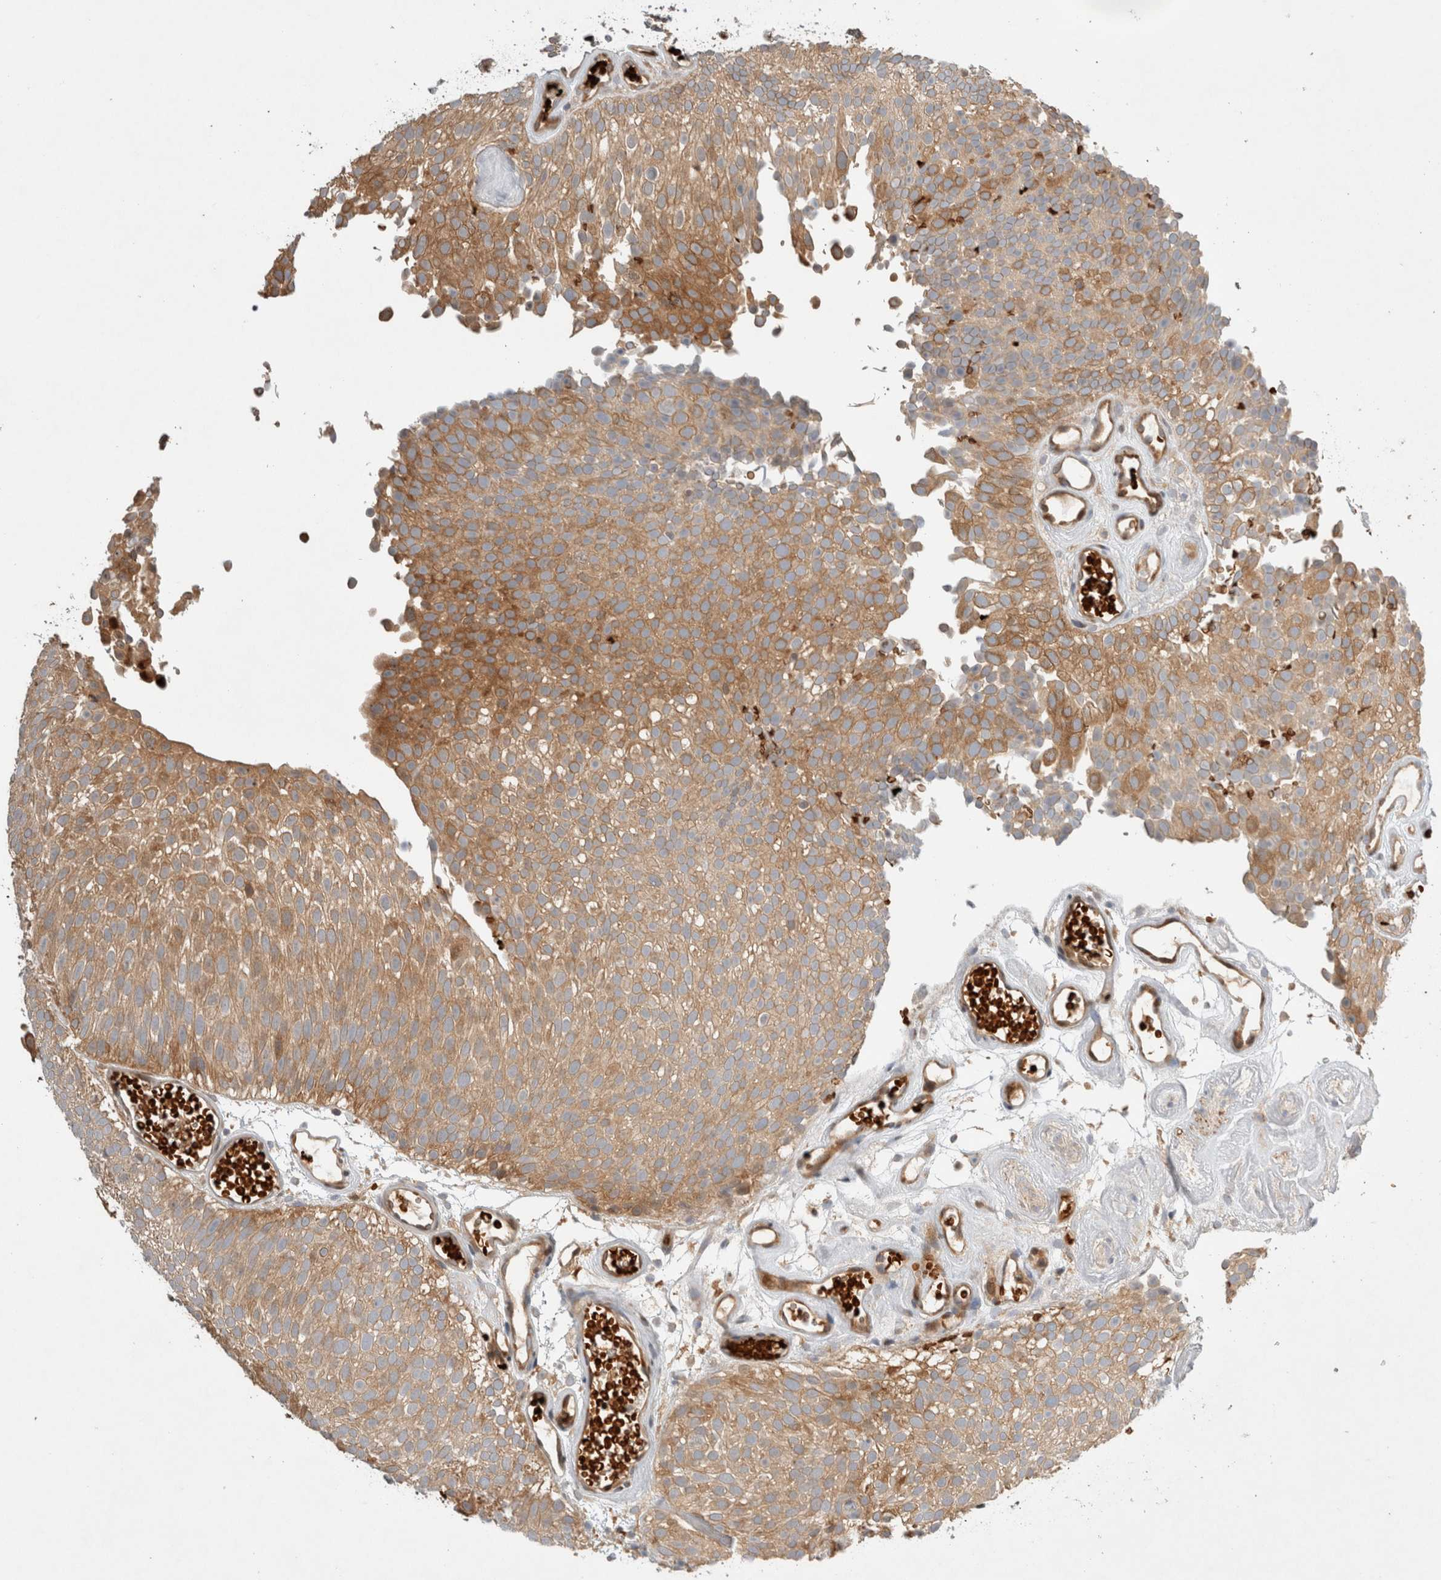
{"staining": {"intensity": "moderate", "quantity": "25%-75%", "location": "cytoplasmic/membranous"}, "tissue": "urothelial cancer", "cell_type": "Tumor cells", "image_type": "cancer", "snomed": [{"axis": "morphology", "description": "Urothelial carcinoma, Low grade"}, {"axis": "topography", "description": "Urinary bladder"}], "caption": "Tumor cells exhibit moderate cytoplasmic/membranous staining in approximately 25%-75% of cells in urothelial carcinoma (low-grade).", "gene": "OTUD6B", "patient": {"sex": "male", "age": 78}}